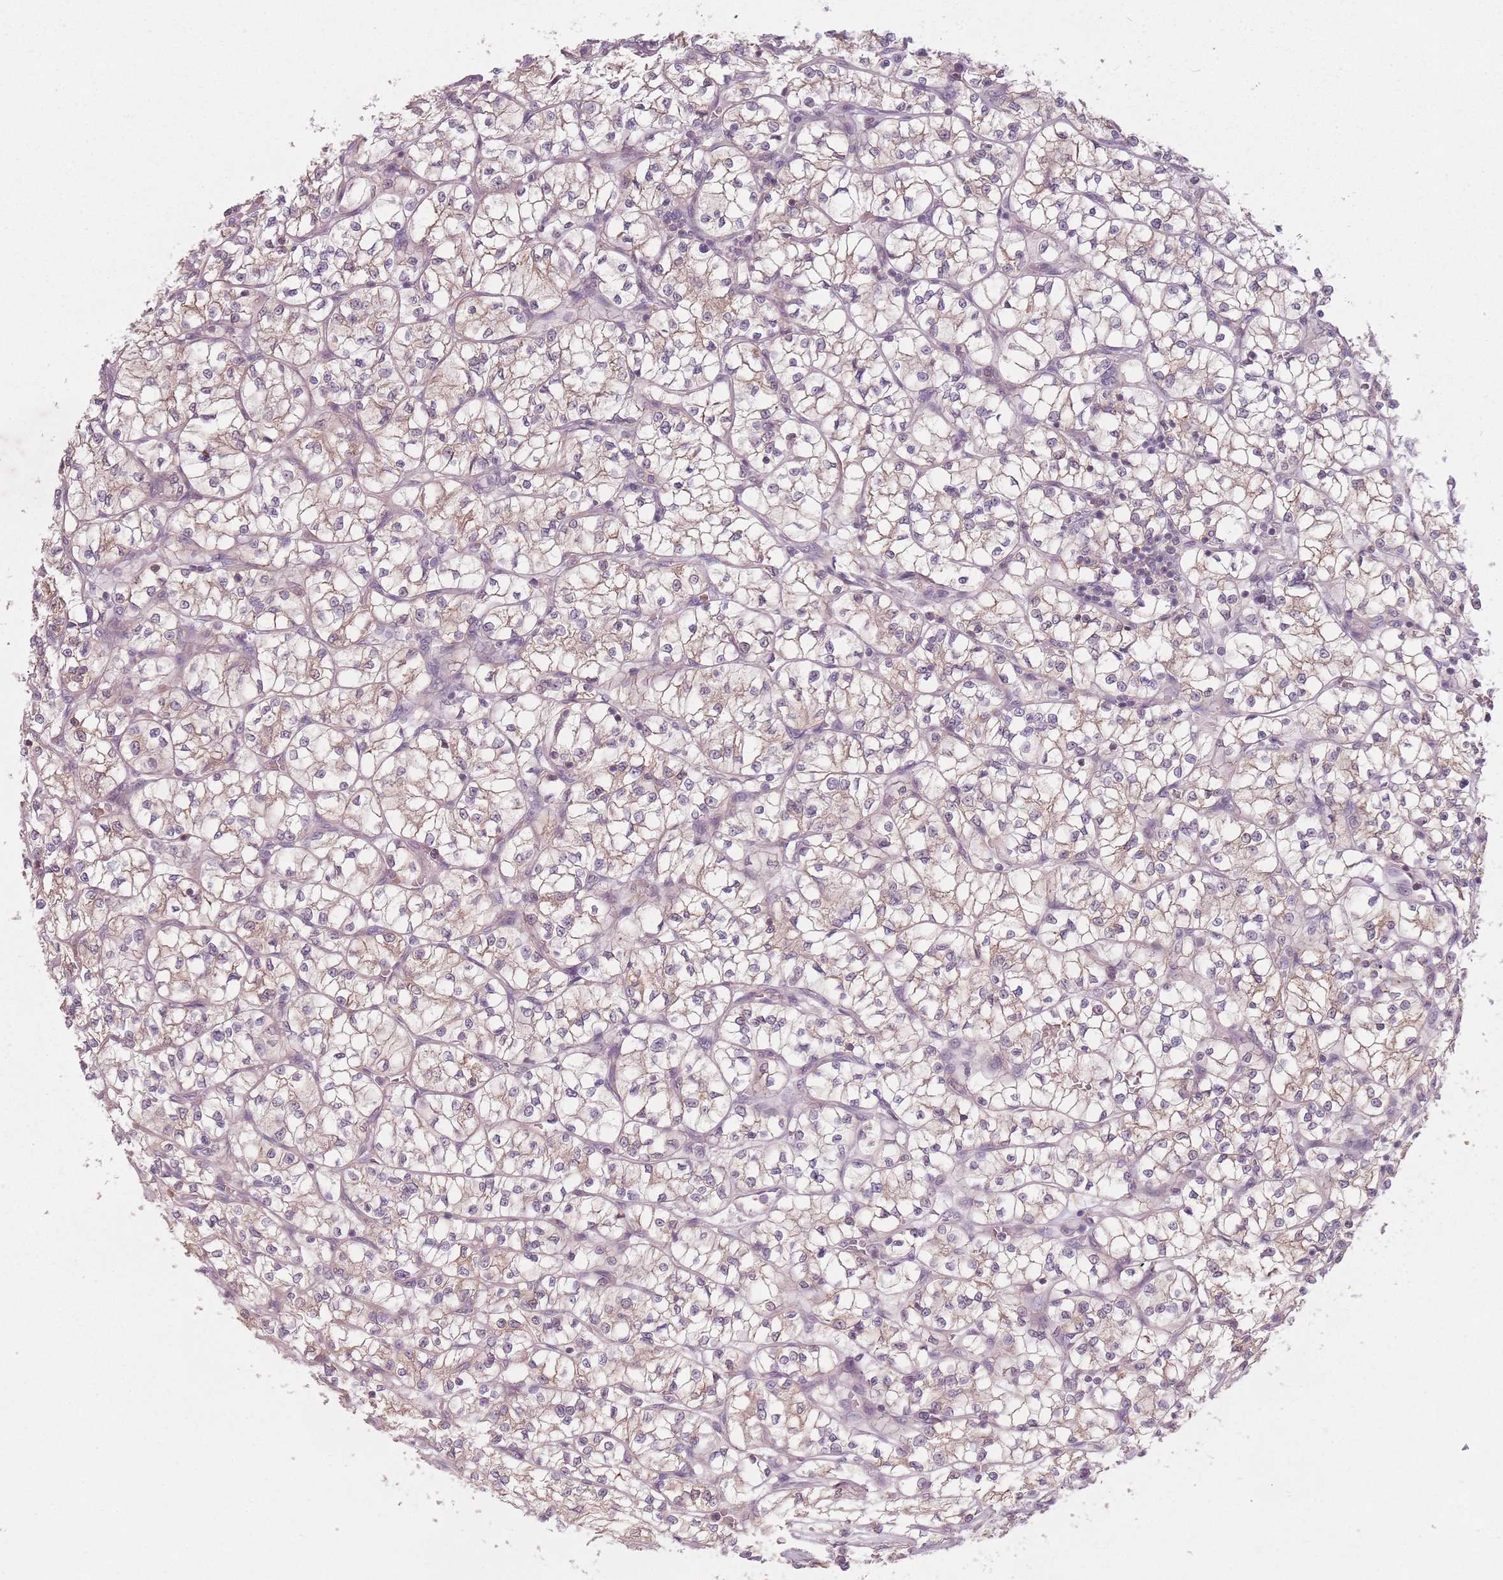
{"staining": {"intensity": "weak", "quantity": "<25%", "location": "cytoplasmic/membranous"}, "tissue": "renal cancer", "cell_type": "Tumor cells", "image_type": "cancer", "snomed": [{"axis": "morphology", "description": "Adenocarcinoma, NOS"}, {"axis": "topography", "description": "Kidney"}], "caption": "An IHC image of renal cancer is shown. There is no staining in tumor cells of renal cancer.", "gene": "NT5DC2", "patient": {"sex": "female", "age": 64}}